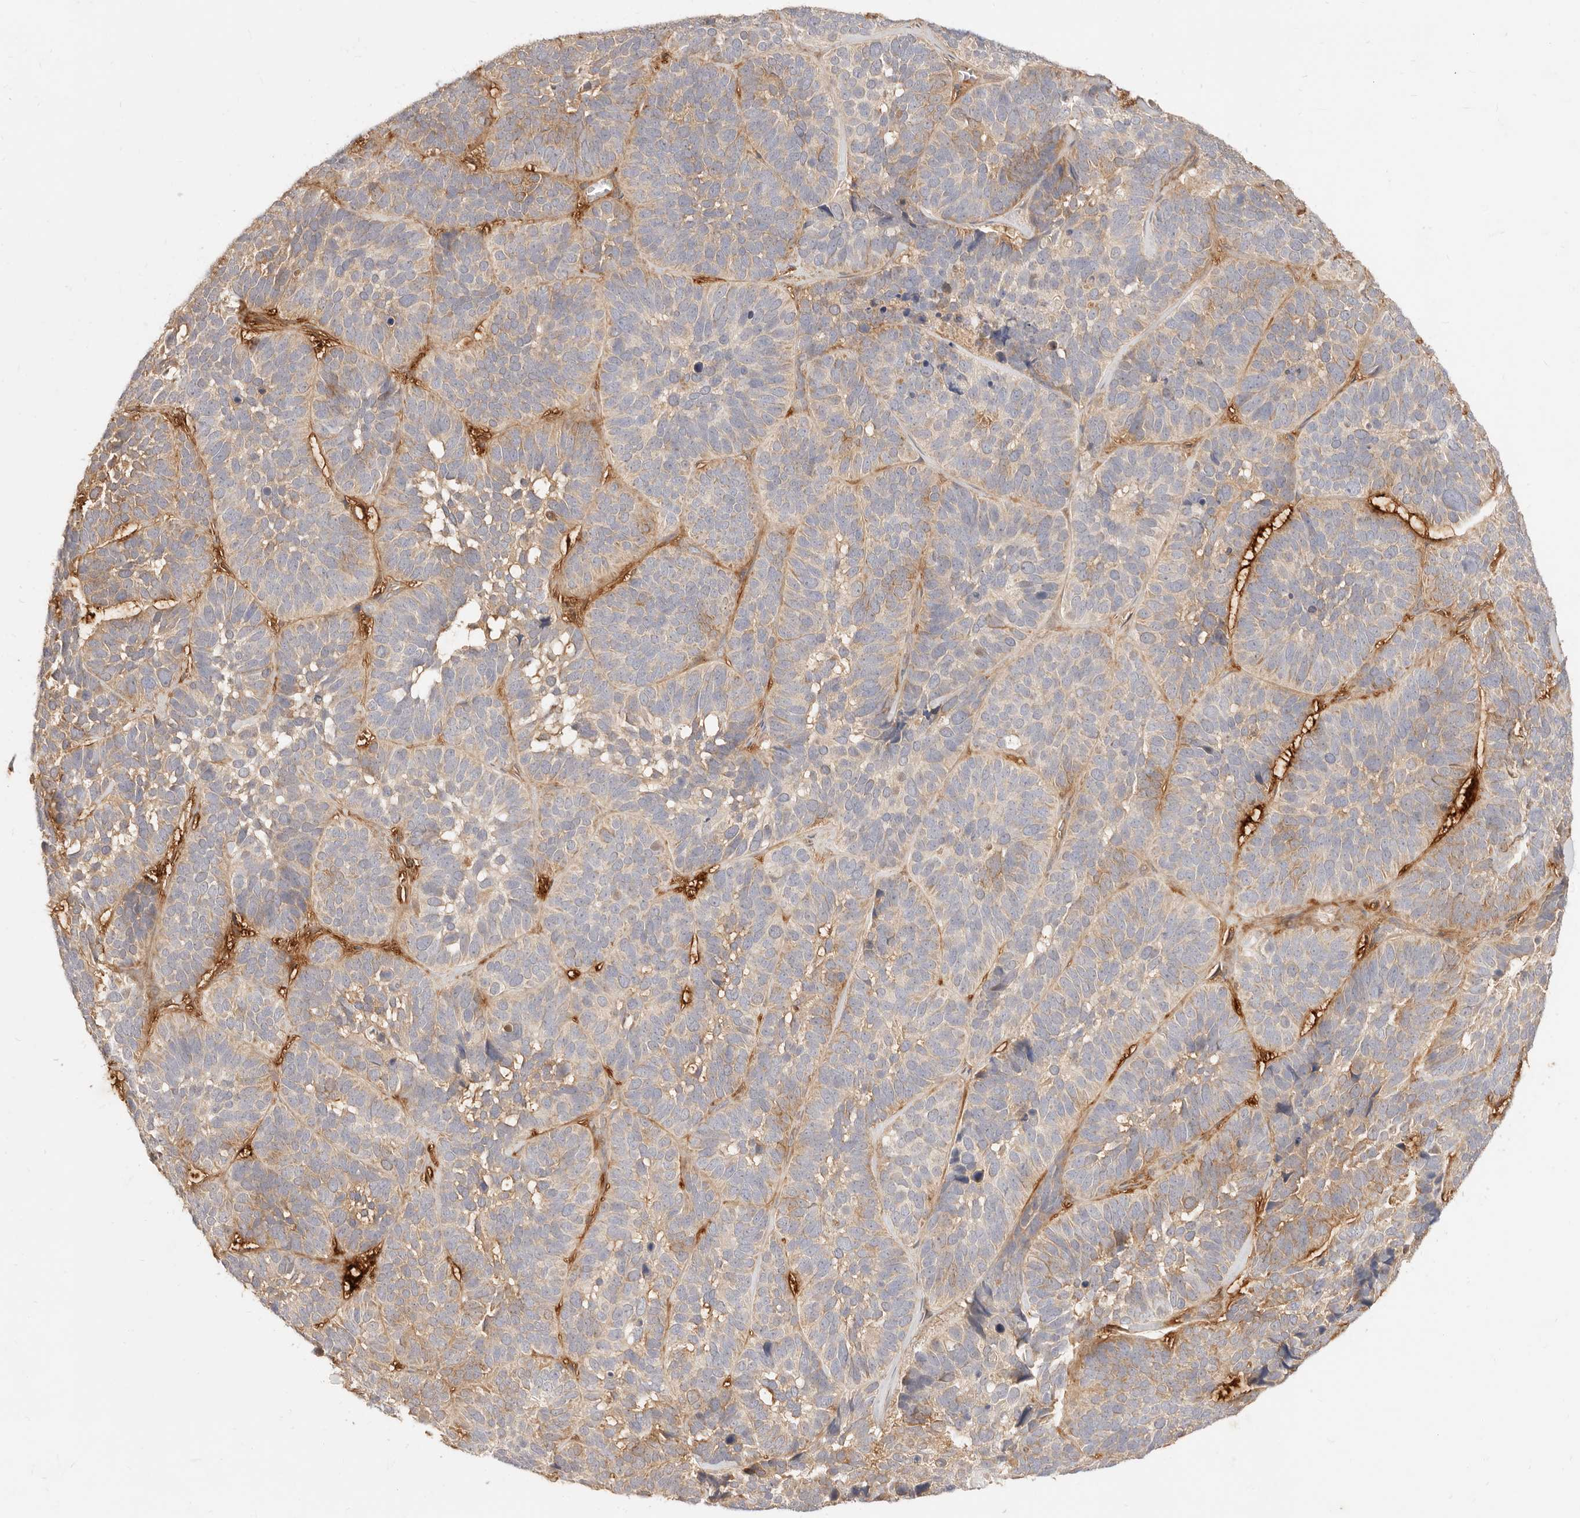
{"staining": {"intensity": "weak", "quantity": "<25%", "location": "cytoplasmic/membranous"}, "tissue": "skin cancer", "cell_type": "Tumor cells", "image_type": "cancer", "snomed": [{"axis": "morphology", "description": "Basal cell carcinoma"}, {"axis": "topography", "description": "Skin"}], "caption": "Protein analysis of skin basal cell carcinoma exhibits no significant staining in tumor cells.", "gene": "UBXN10", "patient": {"sex": "male", "age": 62}}